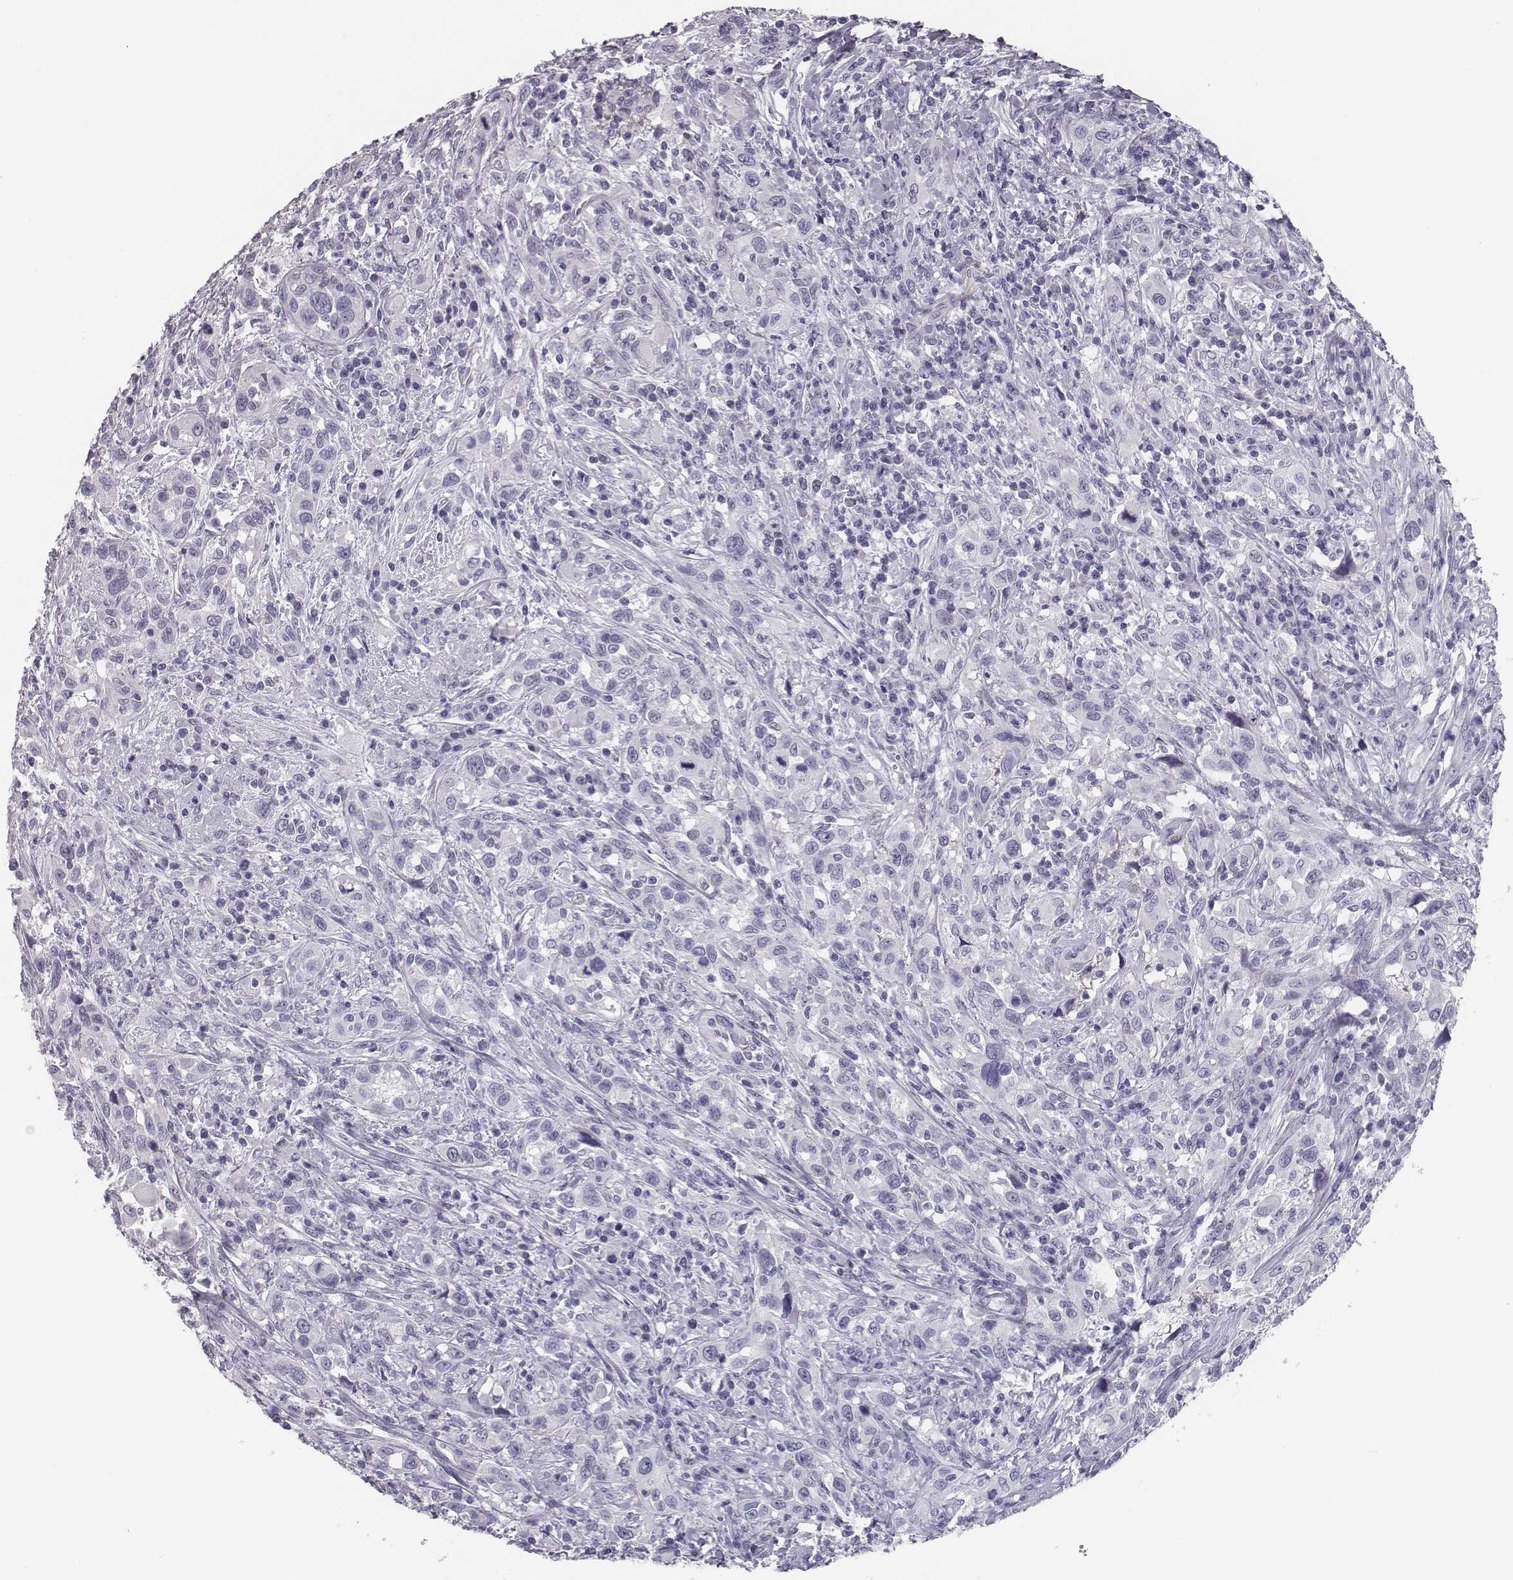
{"staining": {"intensity": "negative", "quantity": "none", "location": "none"}, "tissue": "urothelial cancer", "cell_type": "Tumor cells", "image_type": "cancer", "snomed": [{"axis": "morphology", "description": "Urothelial carcinoma, NOS"}, {"axis": "morphology", "description": "Urothelial carcinoma, High grade"}, {"axis": "topography", "description": "Urinary bladder"}], "caption": "Micrograph shows no significant protein expression in tumor cells of high-grade urothelial carcinoma.", "gene": "ISYNA1", "patient": {"sex": "female", "age": 64}}